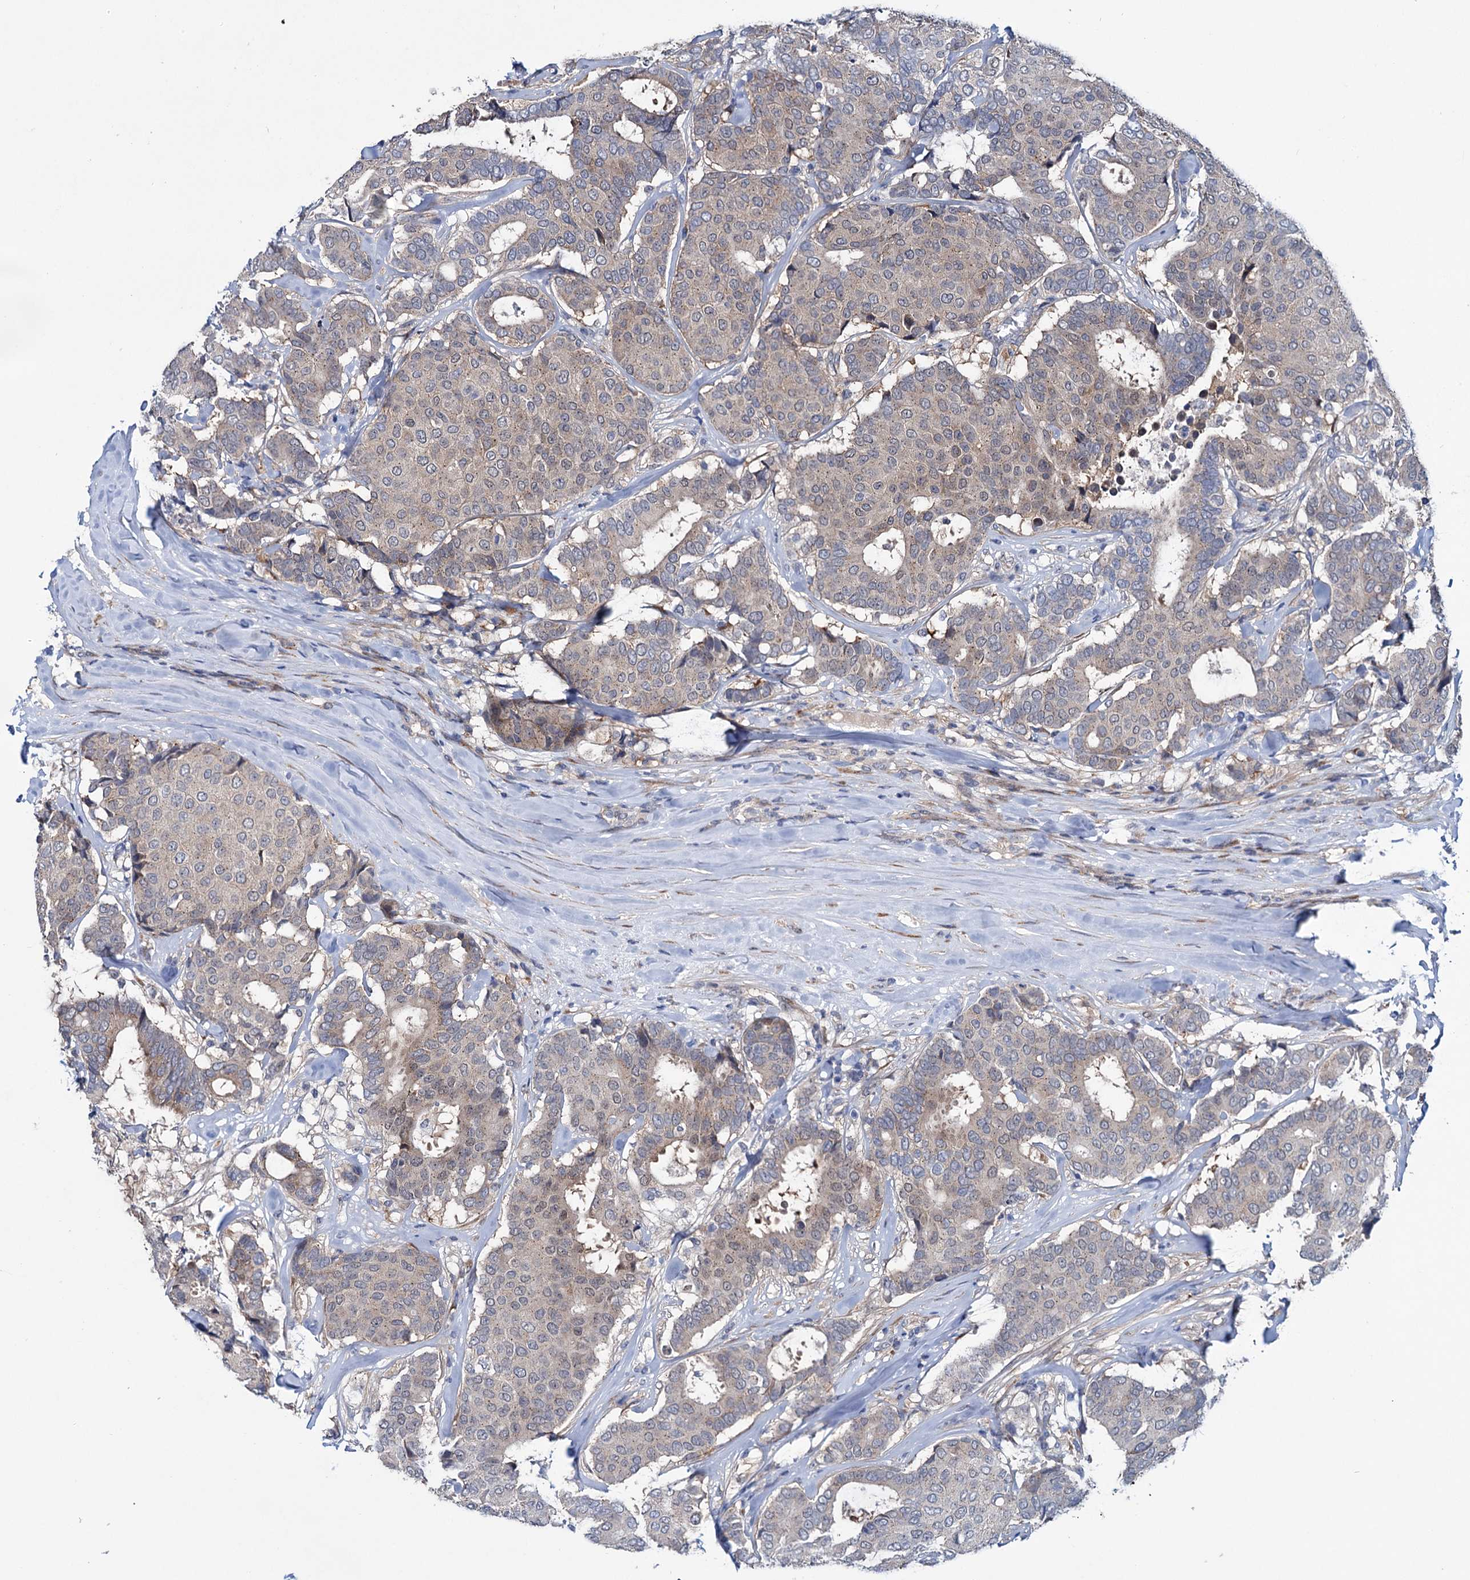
{"staining": {"intensity": "weak", "quantity": "25%-75%", "location": "cytoplasmic/membranous"}, "tissue": "breast cancer", "cell_type": "Tumor cells", "image_type": "cancer", "snomed": [{"axis": "morphology", "description": "Duct carcinoma"}, {"axis": "topography", "description": "Breast"}], "caption": "The image reveals a brown stain indicating the presence of a protein in the cytoplasmic/membranous of tumor cells in breast invasive ductal carcinoma.", "gene": "EYA4", "patient": {"sex": "female", "age": 75}}